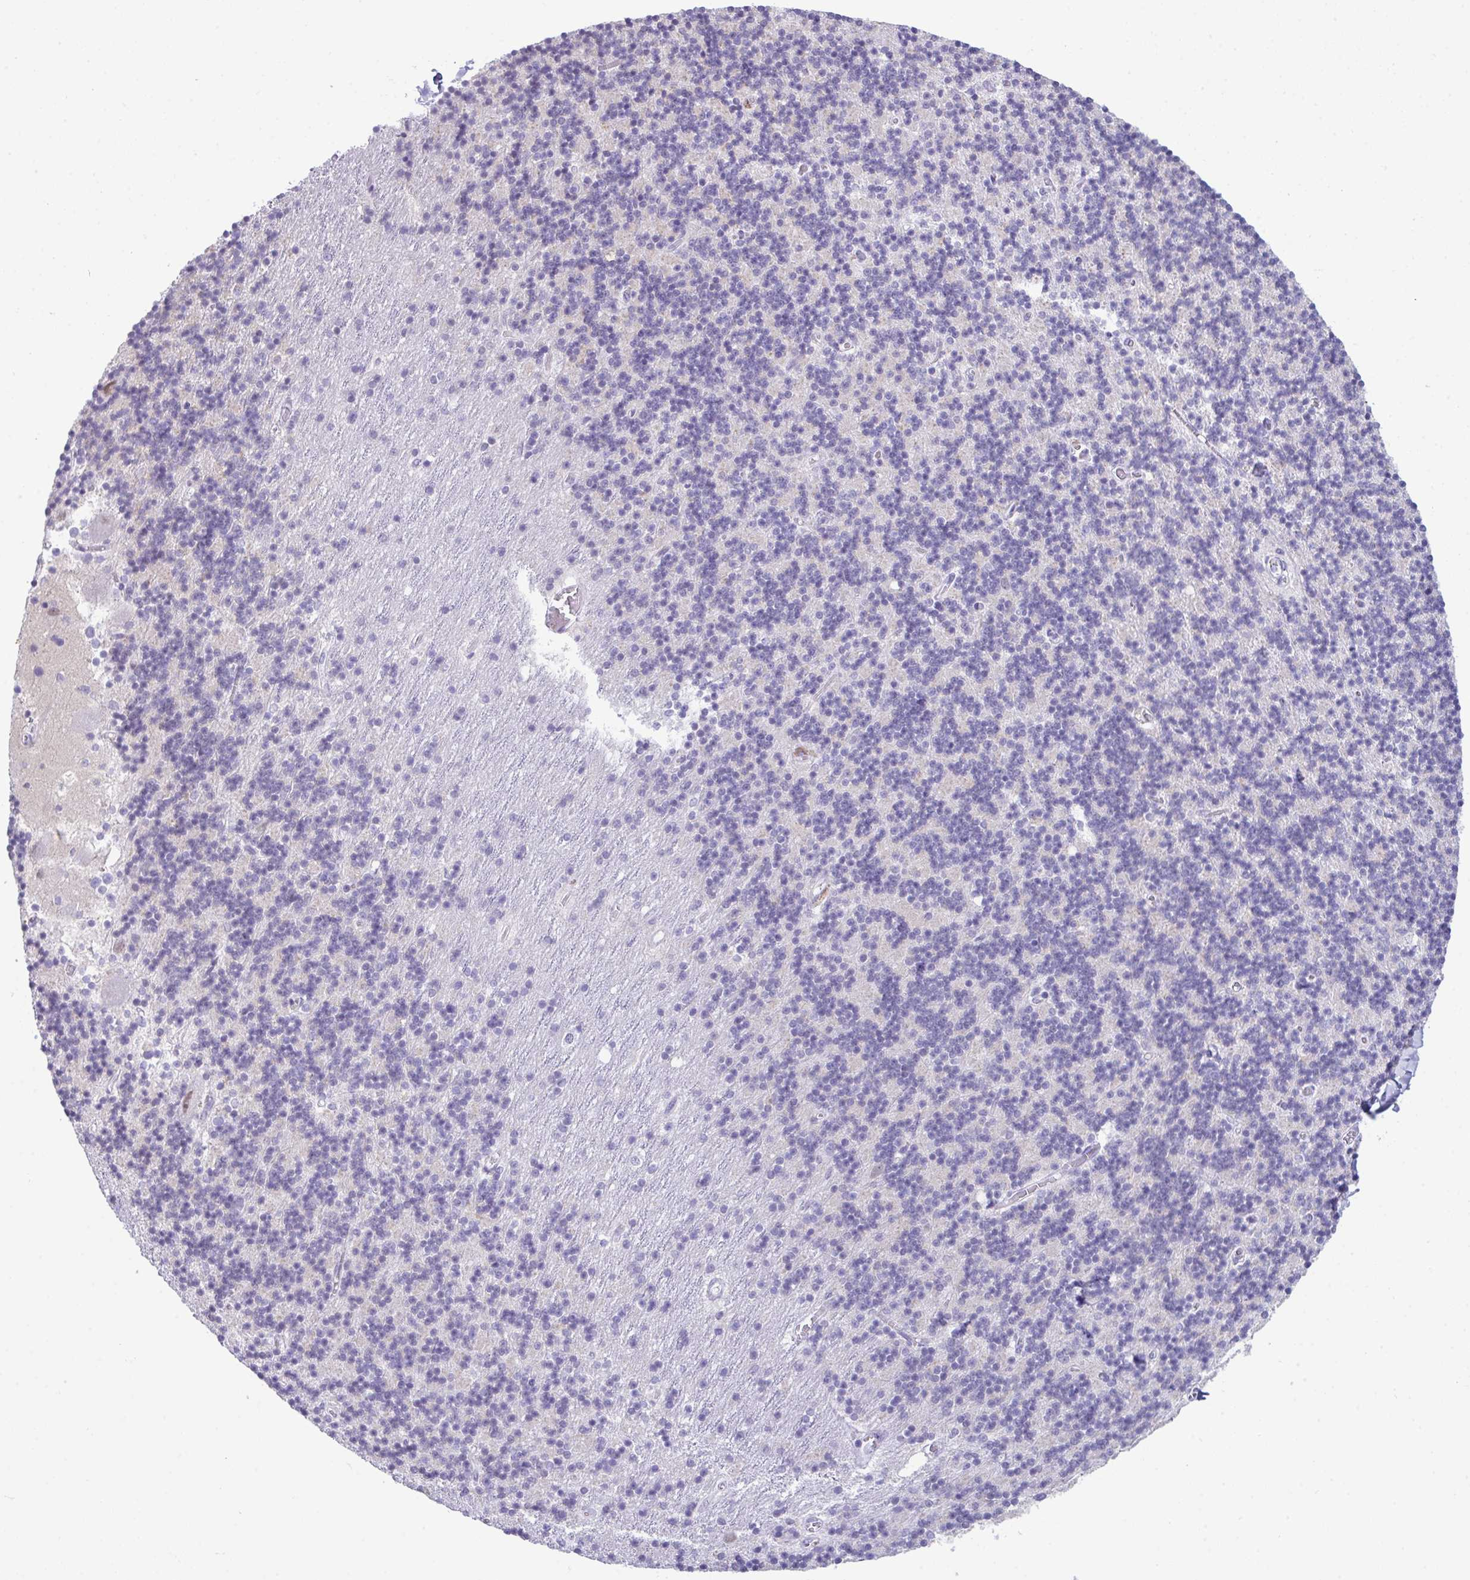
{"staining": {"intensity": "negative", "quantity": "none", "location": "none"}, "tissue": "cerebellum", "cell_type": "Cells in granular layer", "image_type": "normal", "snomed": [{"axis": "morphology", "description": "Normal tissue, NOS"}, {"axis": "topography", "description": "Cerebellum"}], "caption": "Human cerebellum stained for a protein using immunohistochemistry (IHC) demonstrates no staining in cells in granular layer.", "gene": "ATP6V0D2", "patient": {"sex": "male", "age": 54}}